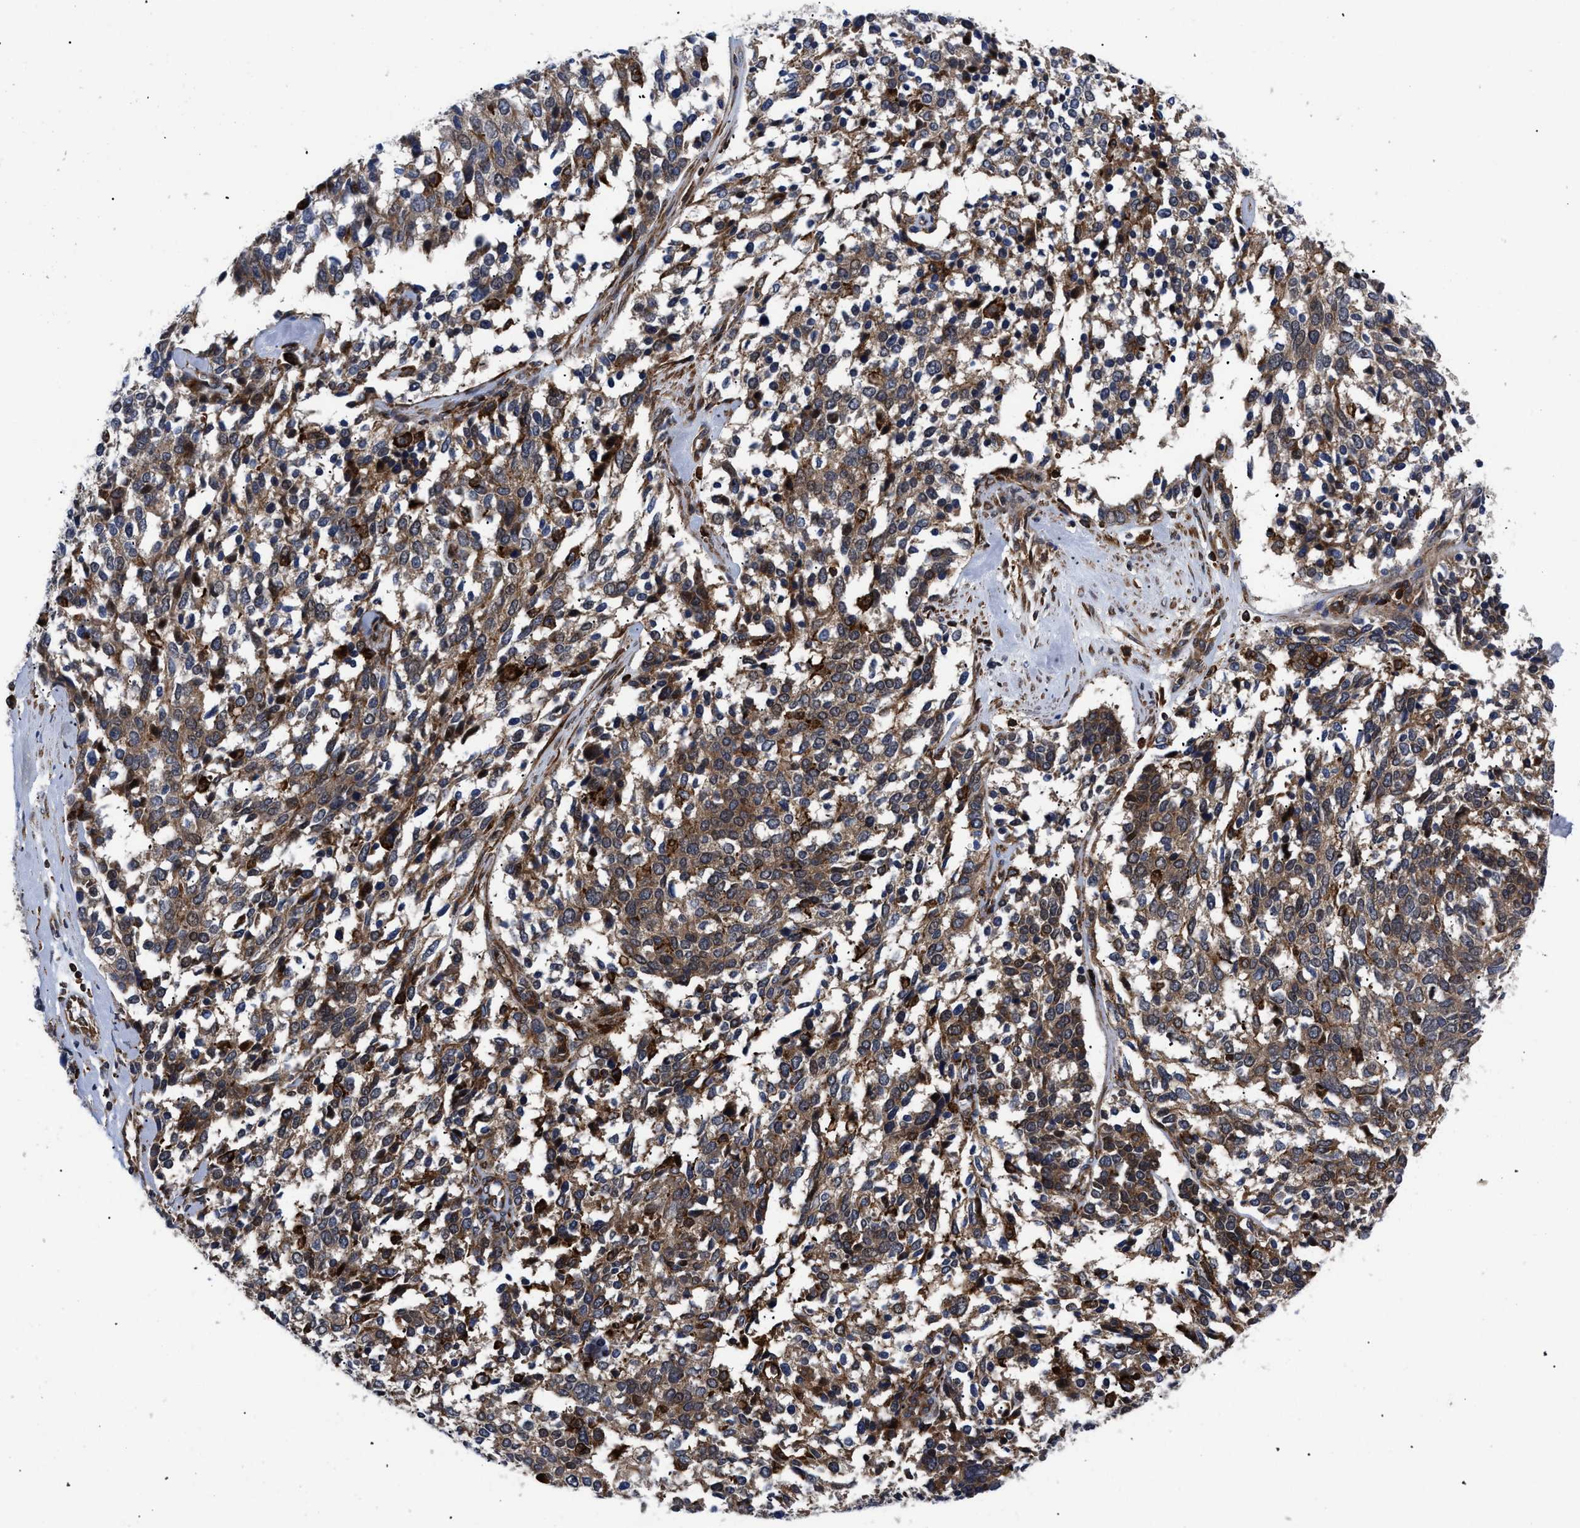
{"staining": {"intensity": "moderate", "quantity": ">75%", "location": "cytoplasmic/membranous"}, "tissue": "ovarian cancer", "cell_type": "Tumor cells", "image_type": "cancer", "snomed": [{"axis": "morphology", "description": "Cystadenocarcinoma, serous, NOS"}, {"axis": "topography", "description": "Ovary"}], "caption": "Protein expression analysis of ovarian cancer demonstrates moderate cytoplasmic/membranous expression in approximately >75% of tumor cells.", "gene": "SPAST", "patient": {"sex": "female", "age": 44}}